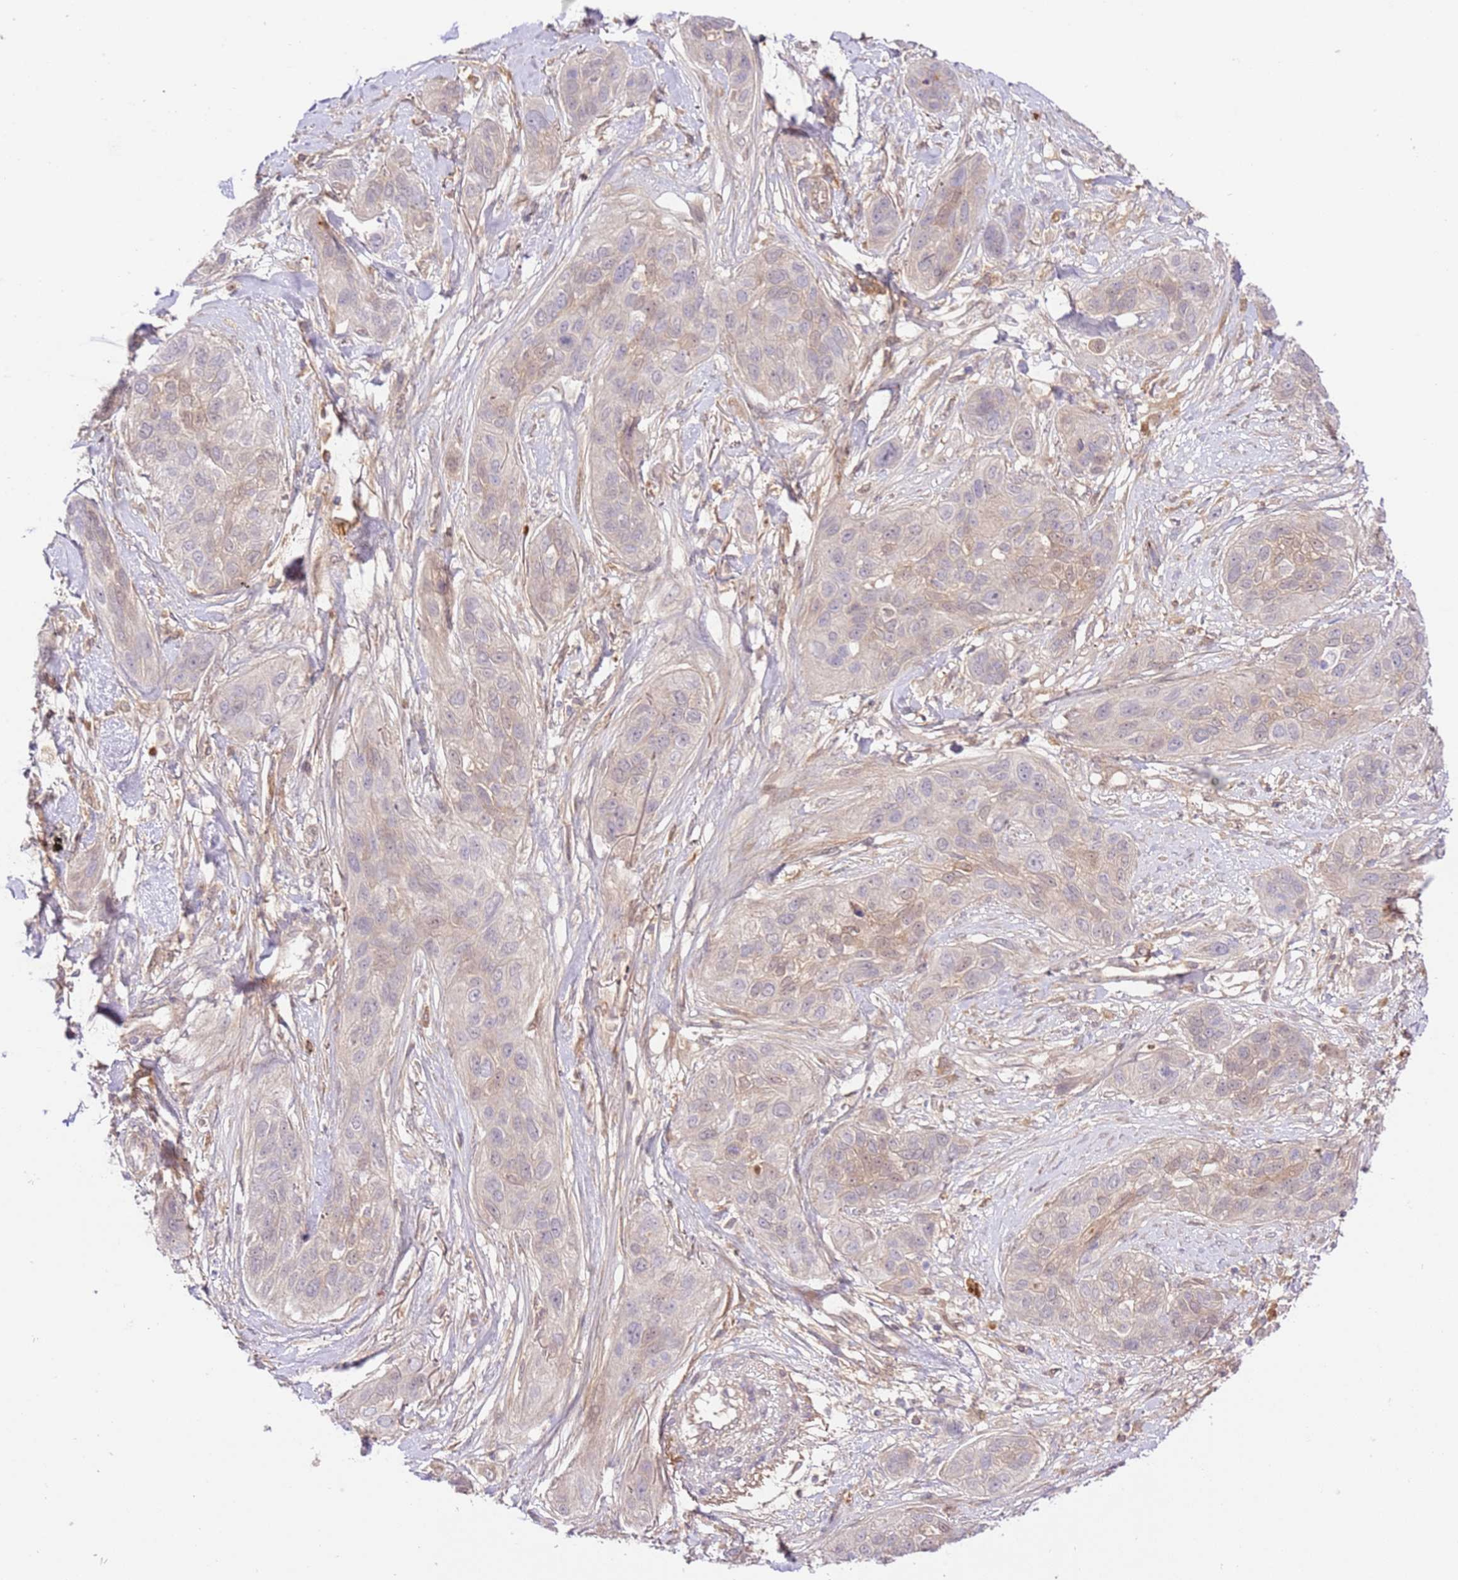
{"staining": {"intensity": "weak", "quantity": "<25%", "location": "cytoplasmic/membranous"}, "tissue": "lung cancer", "cell_type": "Tumor cells", "image_type": "cancer", "snomed": [{"axis": "morphology", "description": "Squamous cell carcinoma, NOS"}, {"axis": "topography", "description": "Lung"}], "caption": "High magnification brightfield microscopy of lung cancer (squamous cell carcinoma) stained with DAB (brown) and counterstained with hematoxylin (blue): tumor cells show no significant expression.", "gene": "C8G", "patient": {"sex": "female", "age": 70}}